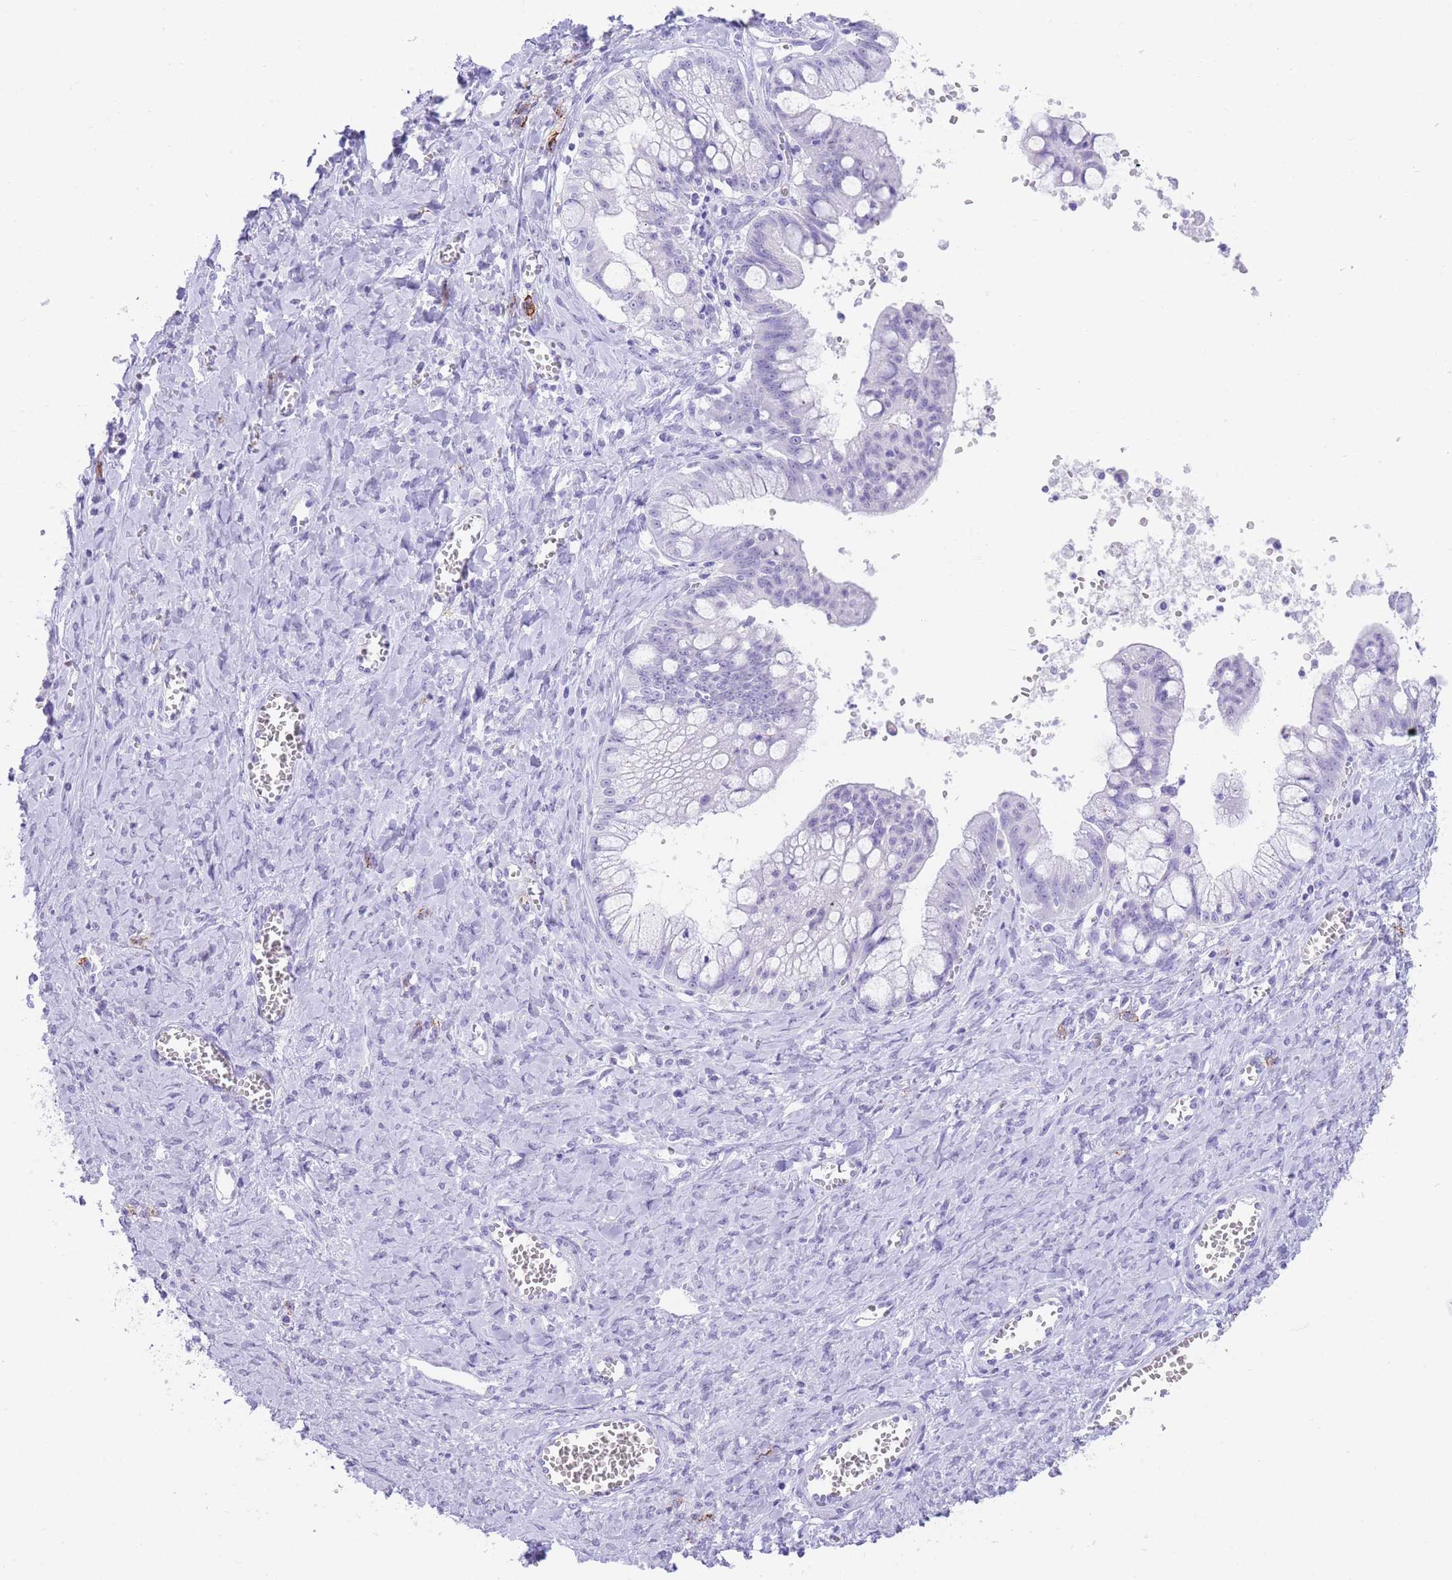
{"staining": {"intensity": "negative", "quantity": "none", "location": "none"}, "tissue": "ovarian cancer", "cell_type": "Tumor cells", "image_type": "cancer", "snomed": [{"axis": "morphology", "description": "Cystadenocarcinoma, mucinous, NOS"}, {"axis": "topography", "description": "Ovary"}], "caption": "The immunohistochemistry (IHC) histopathology image has no significant positivity in tumor cells of mucinous cystadenocarcinoma (ovarian) tissue.", "gene": "ELOA2", "patient": {"sex": "female", "age": 70}}